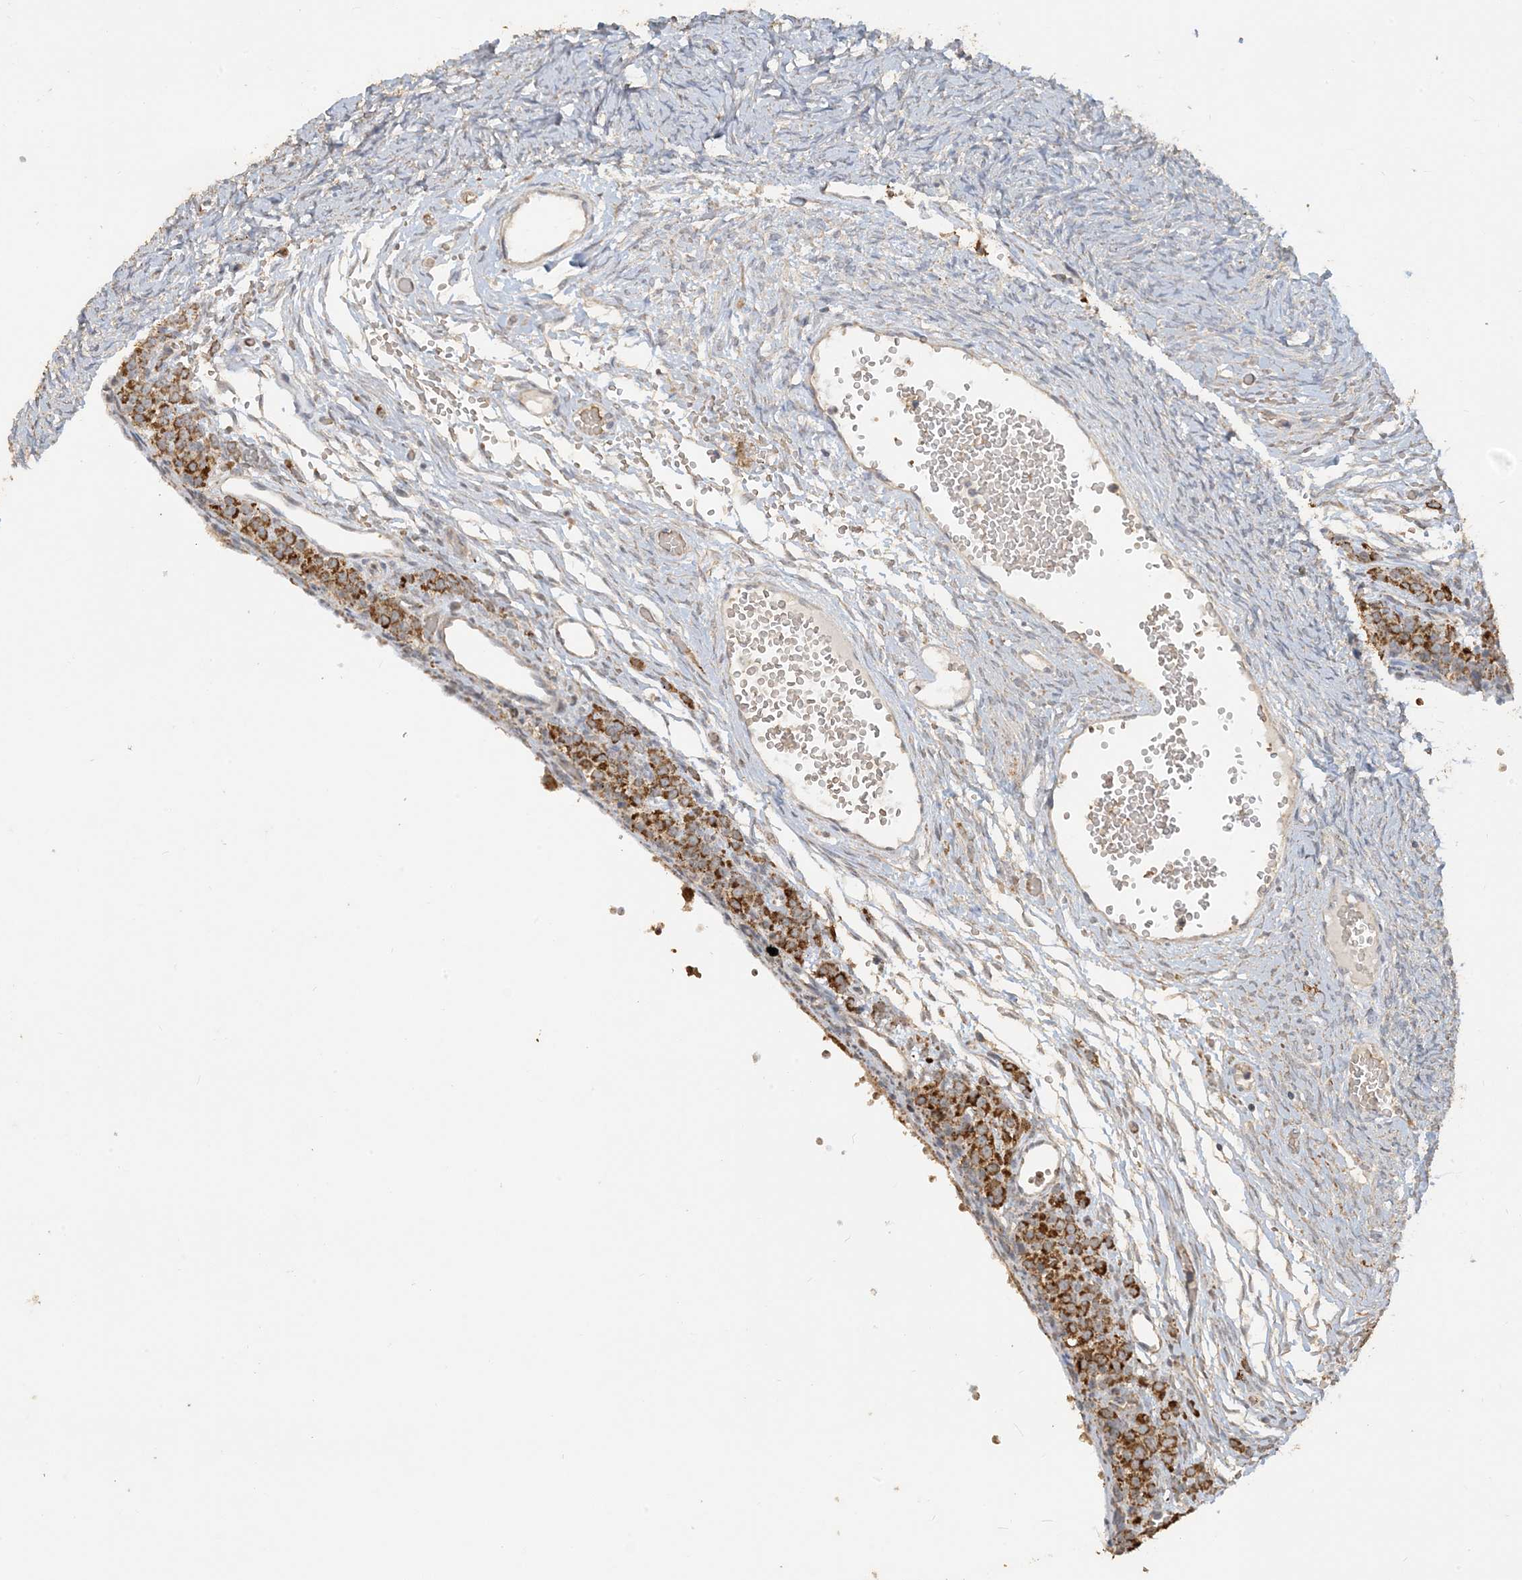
{"staining": {"intensity": "negative", "quantity": "none", "location": "none"}, "tissue": "ovary", "cell_type": "Ovarian stroma cells", "image_type": "normal", "snomed": [{"axis": "morphology", "description": "Adenocarcinoma, NOS"}, {"axis": "topography", "description": "Endometrium"}], "caption": "Immunohistochemical staining of benign human ovary exhibits no significant positivity in ovarian stroma cells.", "gene": "SFMBT2", "patient": {"sex": "female", "age": 32}}